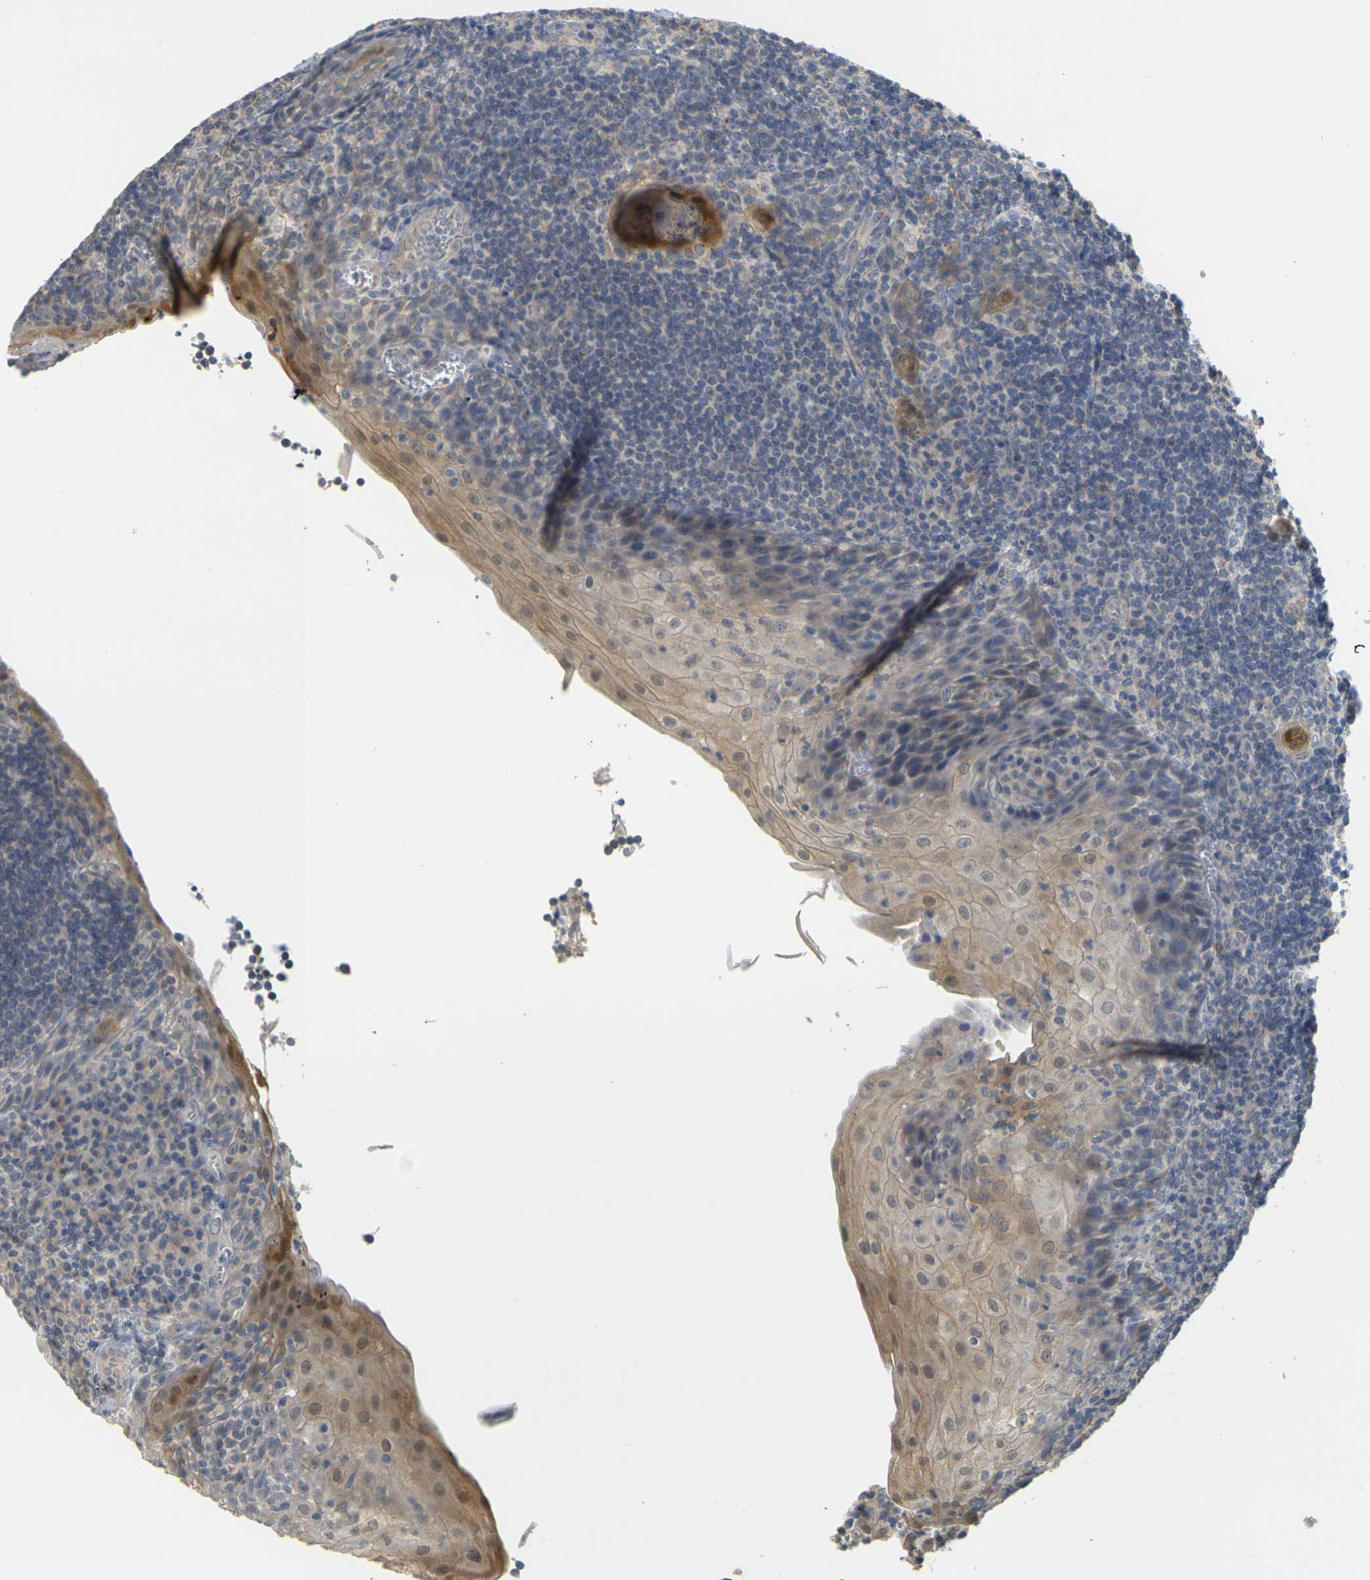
{"staining": {"intensity": "weak", "quantity": "<25%", "location": "cytoplasmic/membranous"}, "tissue": "tonsil", "cell_type": "Germinal center cells", "image_type": "normal", "snomed": [{"axis": "morphology", "description": "Normal tissue, NOS"}, {"axis": "topography", "description": "Tonsil"}], "caption": "The image displays no staining of germinal center cells in benign tonsil.", "gene": "GDAP1", "patient": {"sex": "male", "age": 37}}